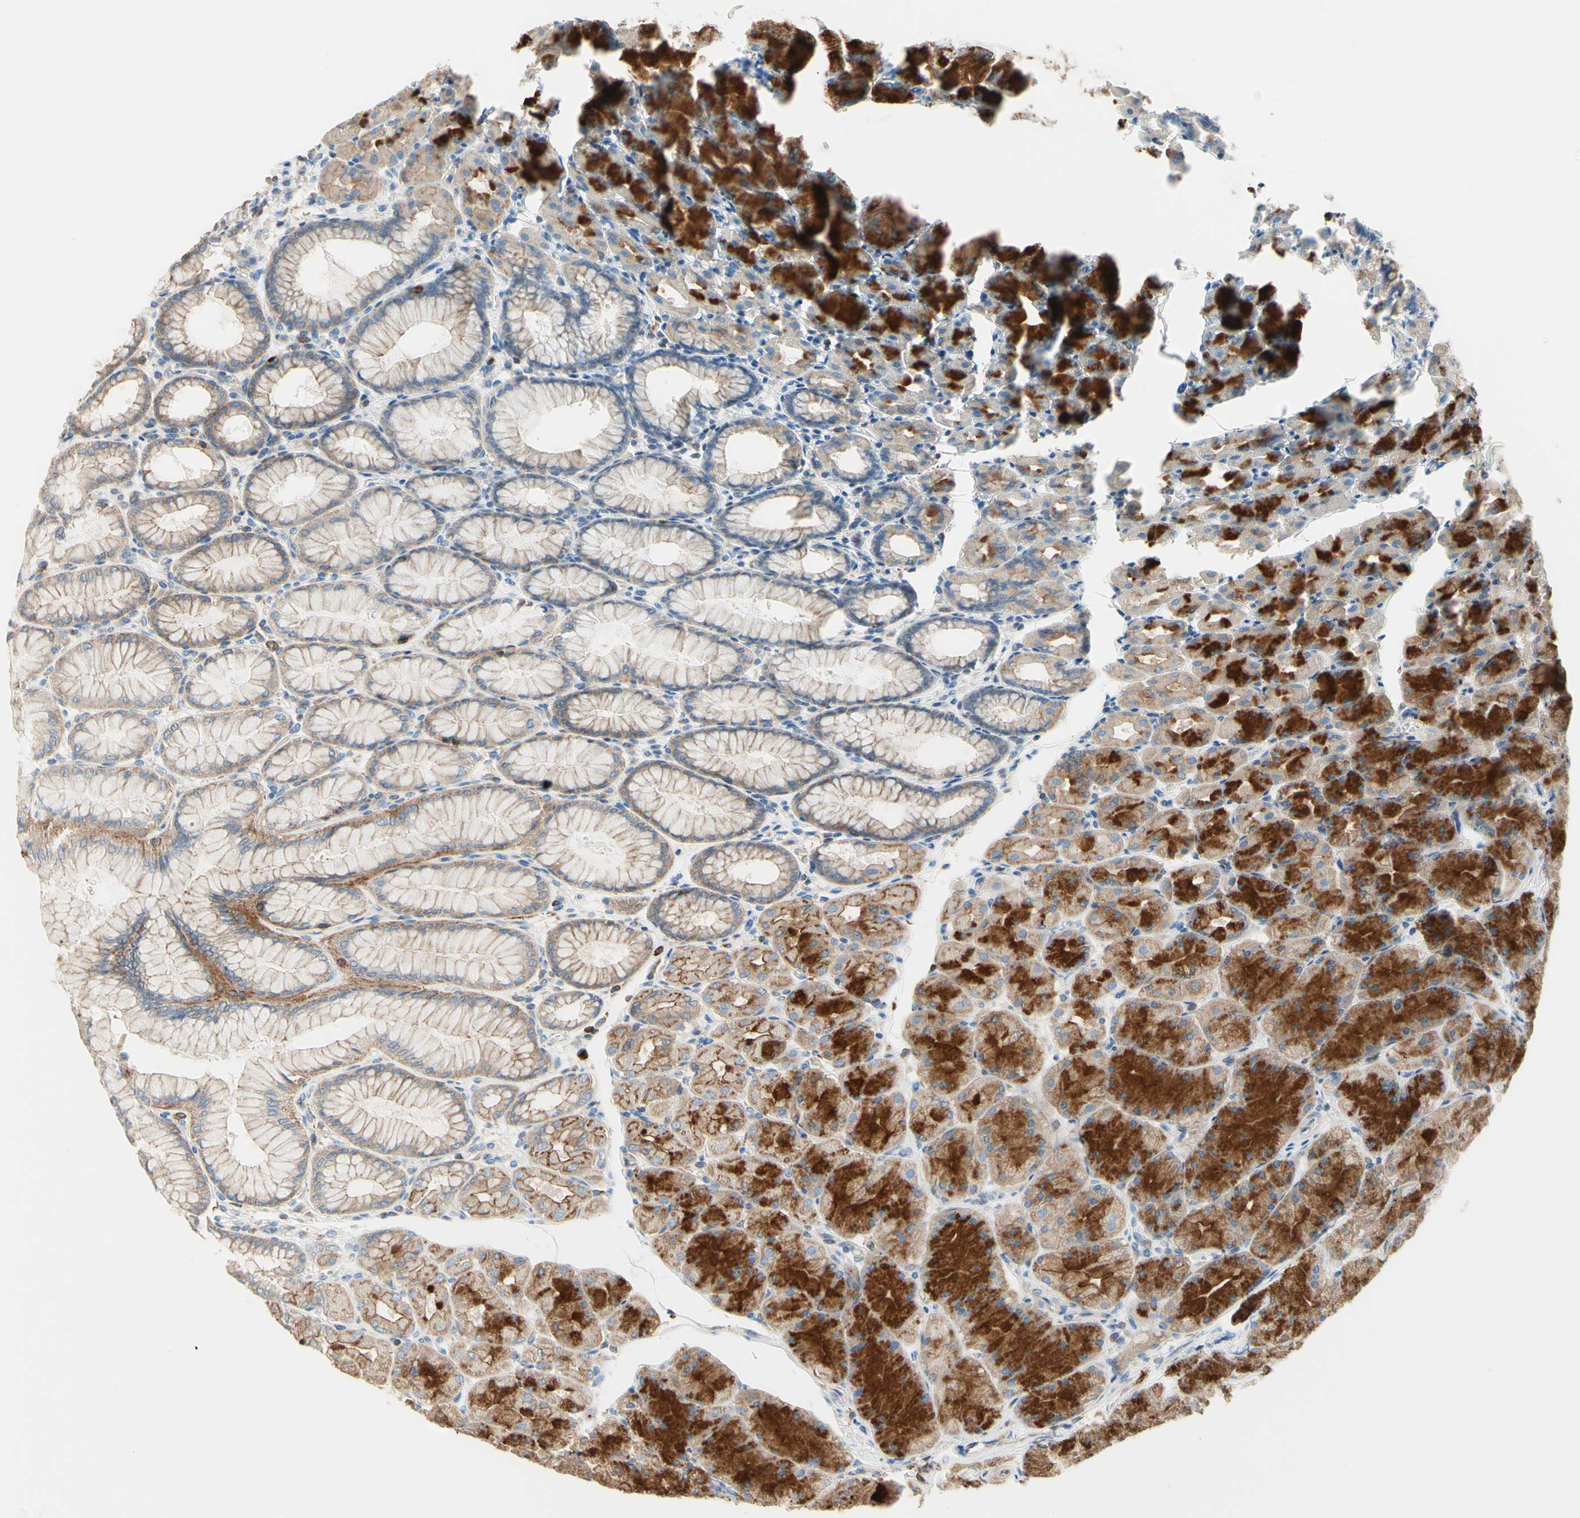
{"staining": {"intensity": "strong", "quantity": "25%-75%", "location": "cytoplasmic/membranous"}, "tissue": "stomach", "cell_type": "Glandular cells", "image_type": "normal", "snomed": [{"axis": "morphology", "description": "Normal tissue, NOS"}, {"axis": "topography", "description": "Stomach, upper"}], "caption": "Protein analysis of benign stomach exhibits strong cytoplasmic/membranous positivity in about 25%-75% of glandular cells.", "gene": "SEMA4C", "patient": {"sex": "female", "age": 56}}